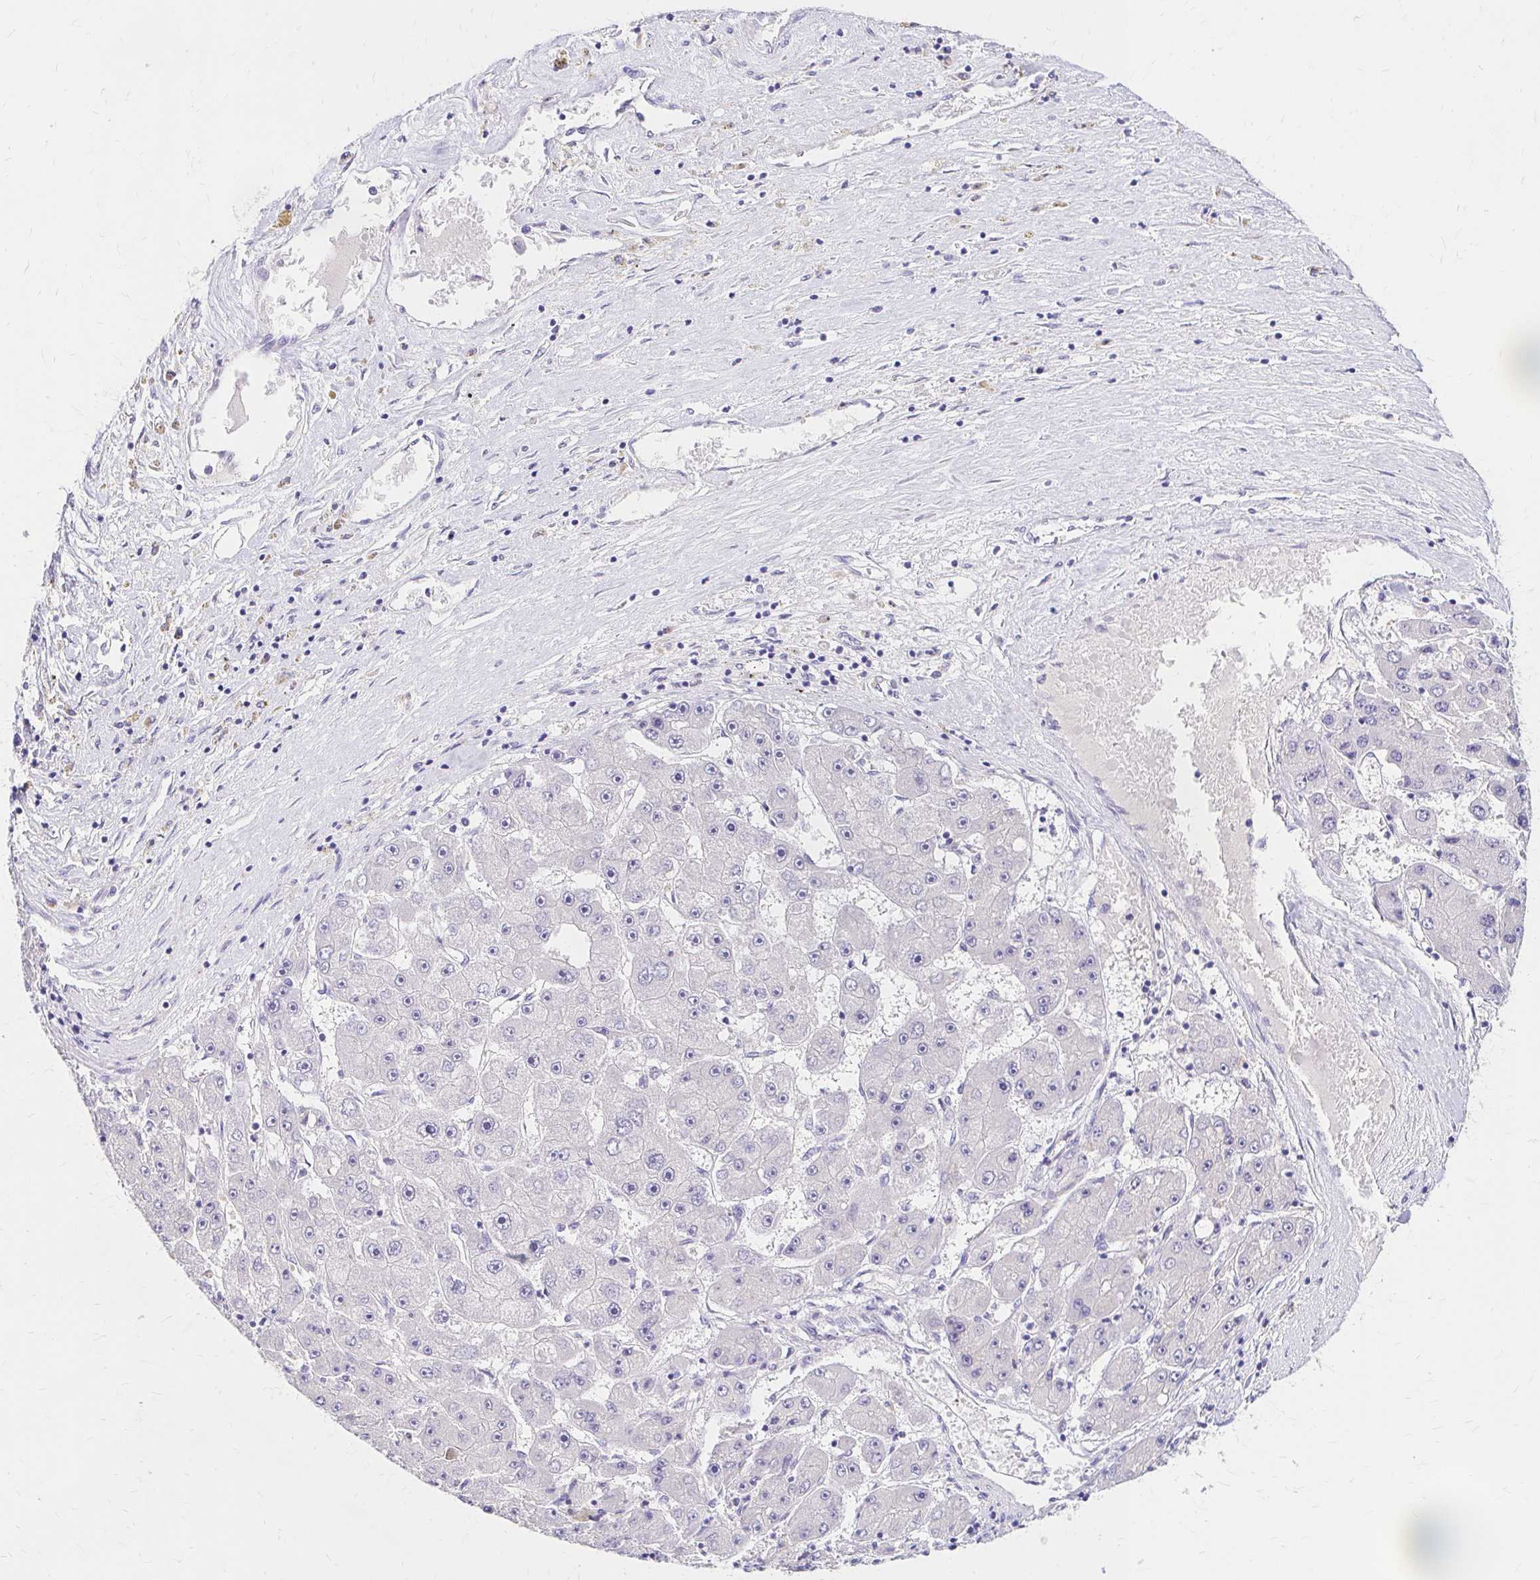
{"staining": {"intensity": "negative", "quantity": "none", "location": "none"}, "tissue": "liver cancer", "cell_type": "Tumor cells", "image_type": "cancer", "snomed": [{"axis": "morphology", "description": "Carcinoma, Hepatocellular, NOS"}, {"axis": "topography", "description": "Liver"}], "caption": "Tumor cells are negative for protein expression in human hepatocellular carcinoma (liver).", "gene": "AZGP1", "patient": {"sex": "female", "age": 61}}